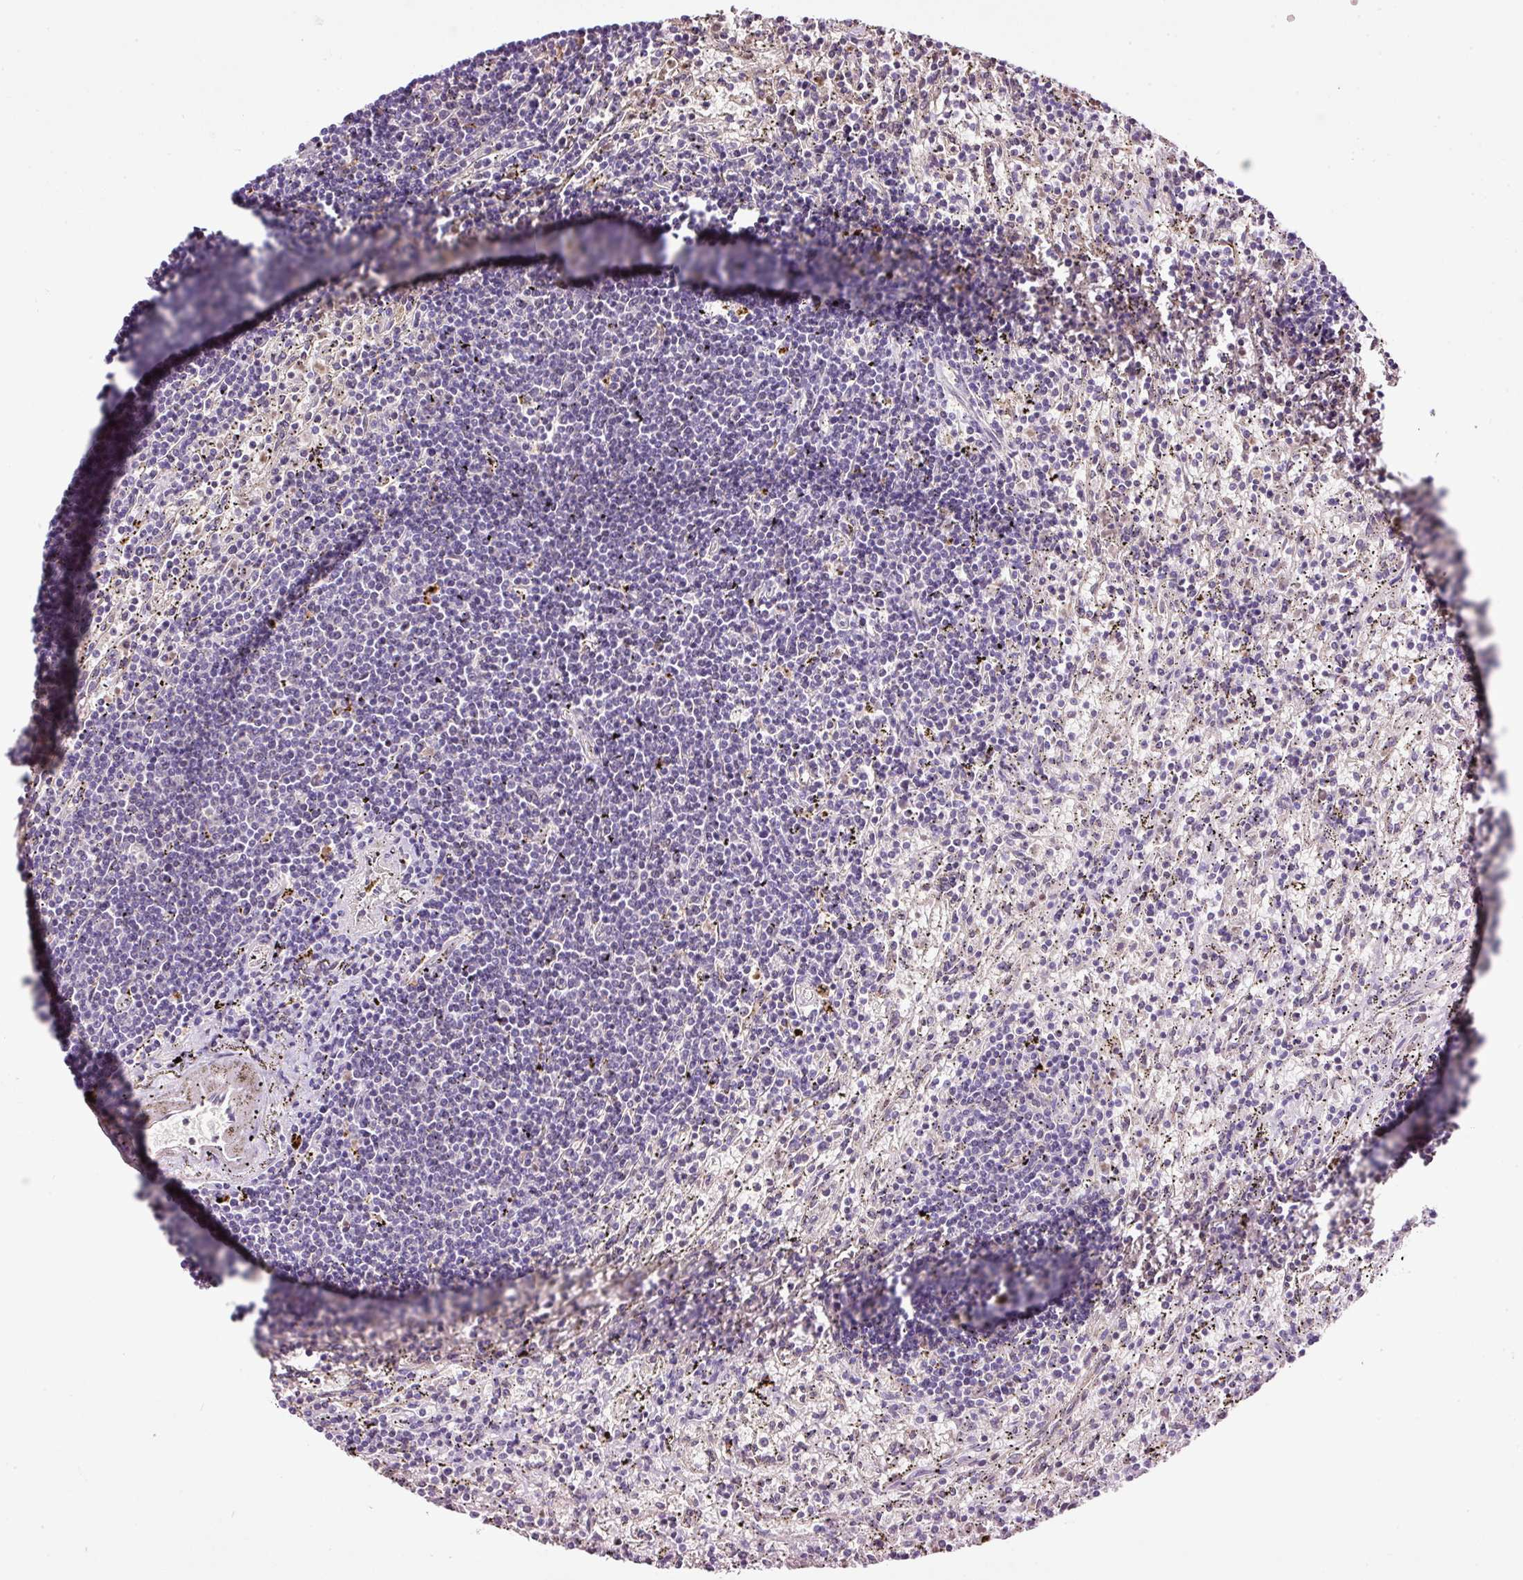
{"staining": {"intensity": "negative", "quantity": "none", "location": "none"}, "tissue": "lymphoma", "cell_type": "Tumor cells", "image_type": "cancer", "snomed": [{"axis": "morphology", "description": "Malignant lymphoma, non-Hodgkin's type, Low grade"}, {"axis": "topography", "description": "Spleen"}], "caption": "An image of lymphoma stained for a protein exhibits no brown staining in tumor cells.", "gene": "ZNF639", "patient": {"sex": "male", "age": 76}}